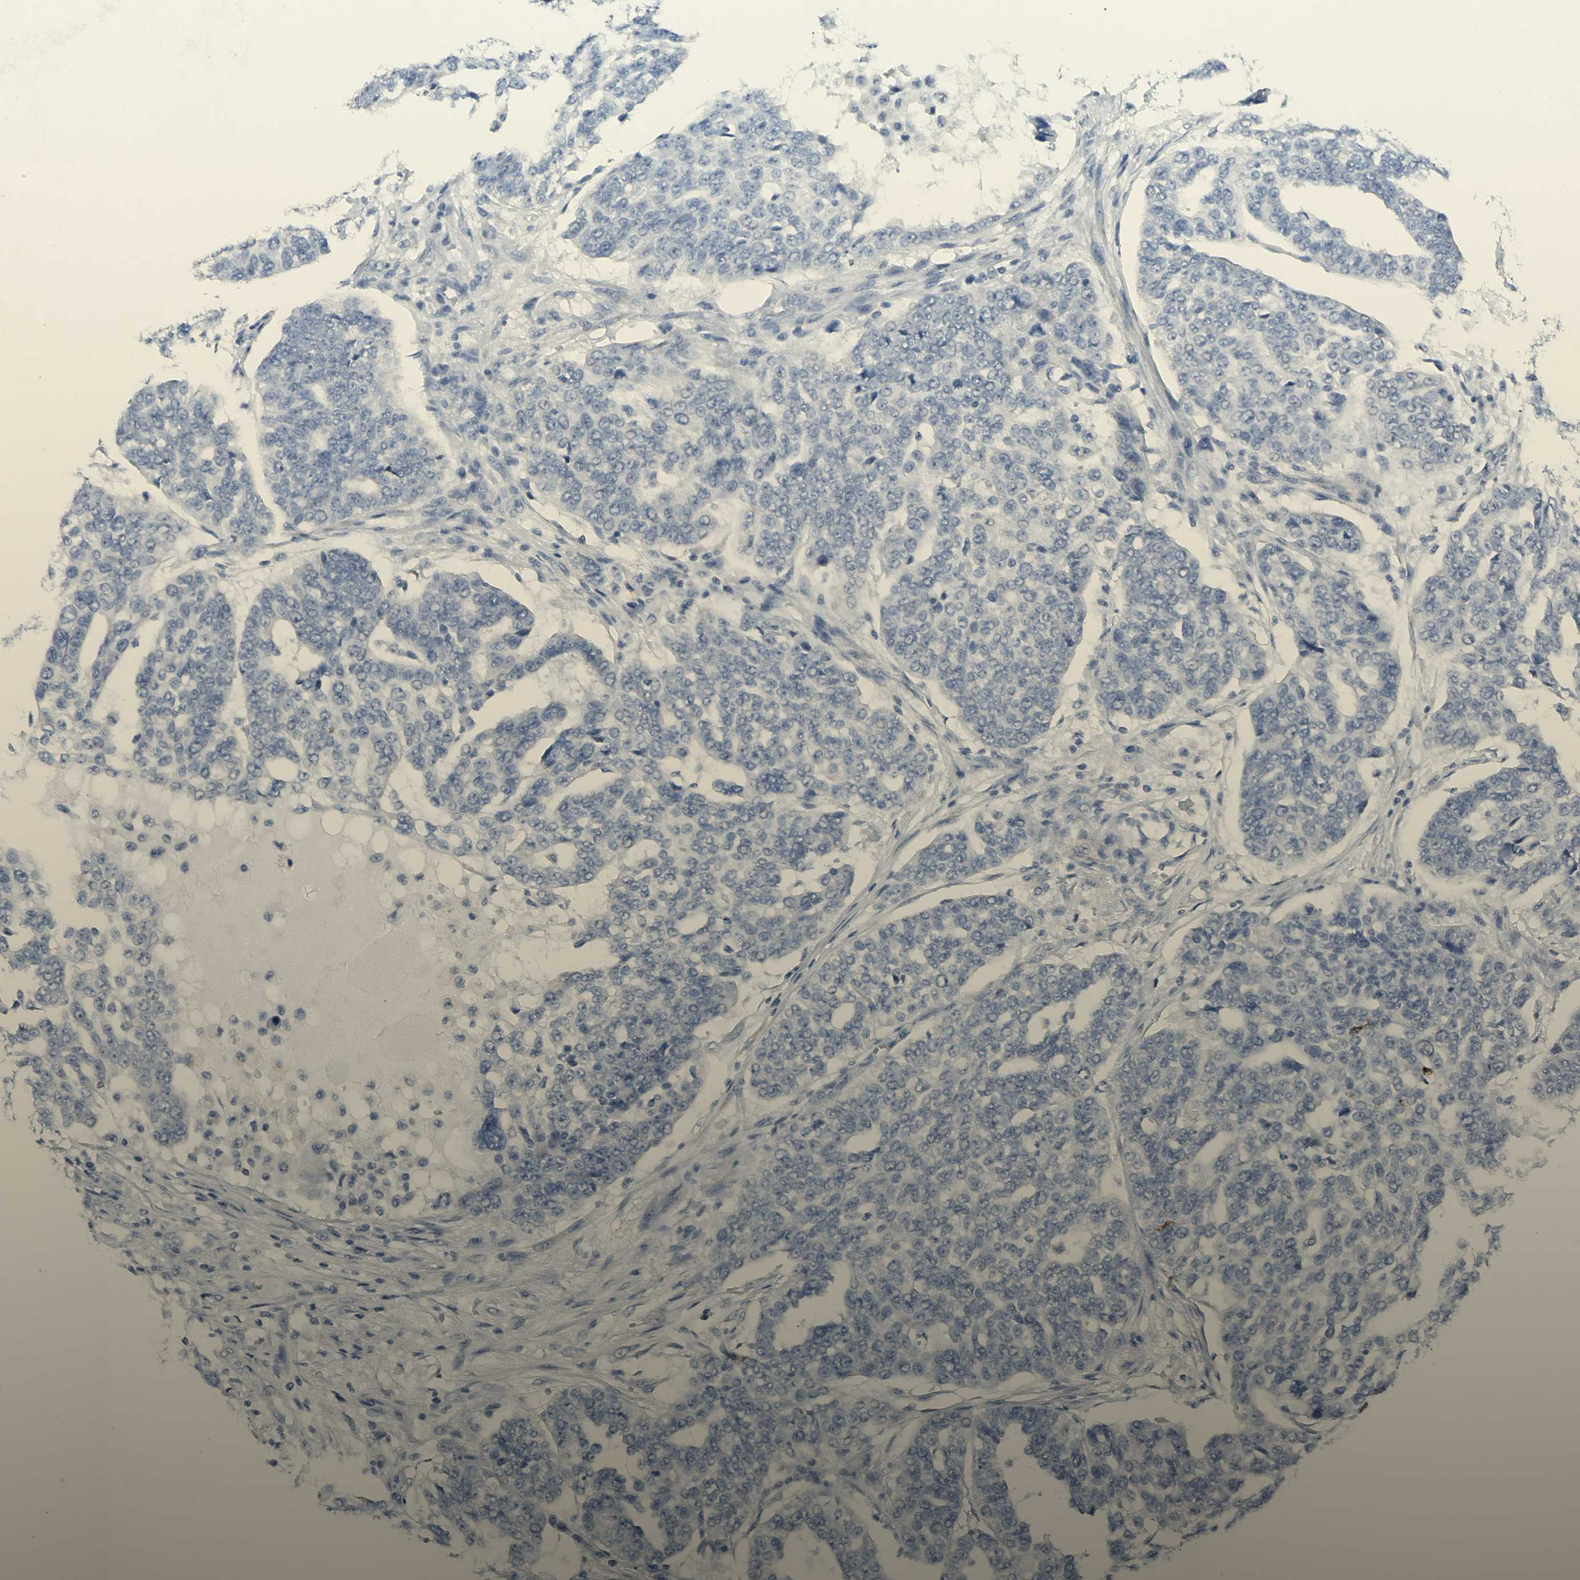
{"staining": {"intensity": "negative", "quantity": "none", "location": "none"}, "tissue": "ovarian cancer", "cell_type": "Tumor cells", "image_type": "cancer", "snomed": [{"axis": "morphology", "description": "Cystadenocarcinoma, serous, NOS"}, {"axis": "topography", "description": "Ovary"}], "caption": "An immunohistochemistry micrograph of serous cystadenocarcinoma (ovarian) is shown. There is no staining in tumor cells of serous cystadenocarcinoma (ovarian).", "gene": "CD207", "patient": {"sex": "female", "age": 59}}